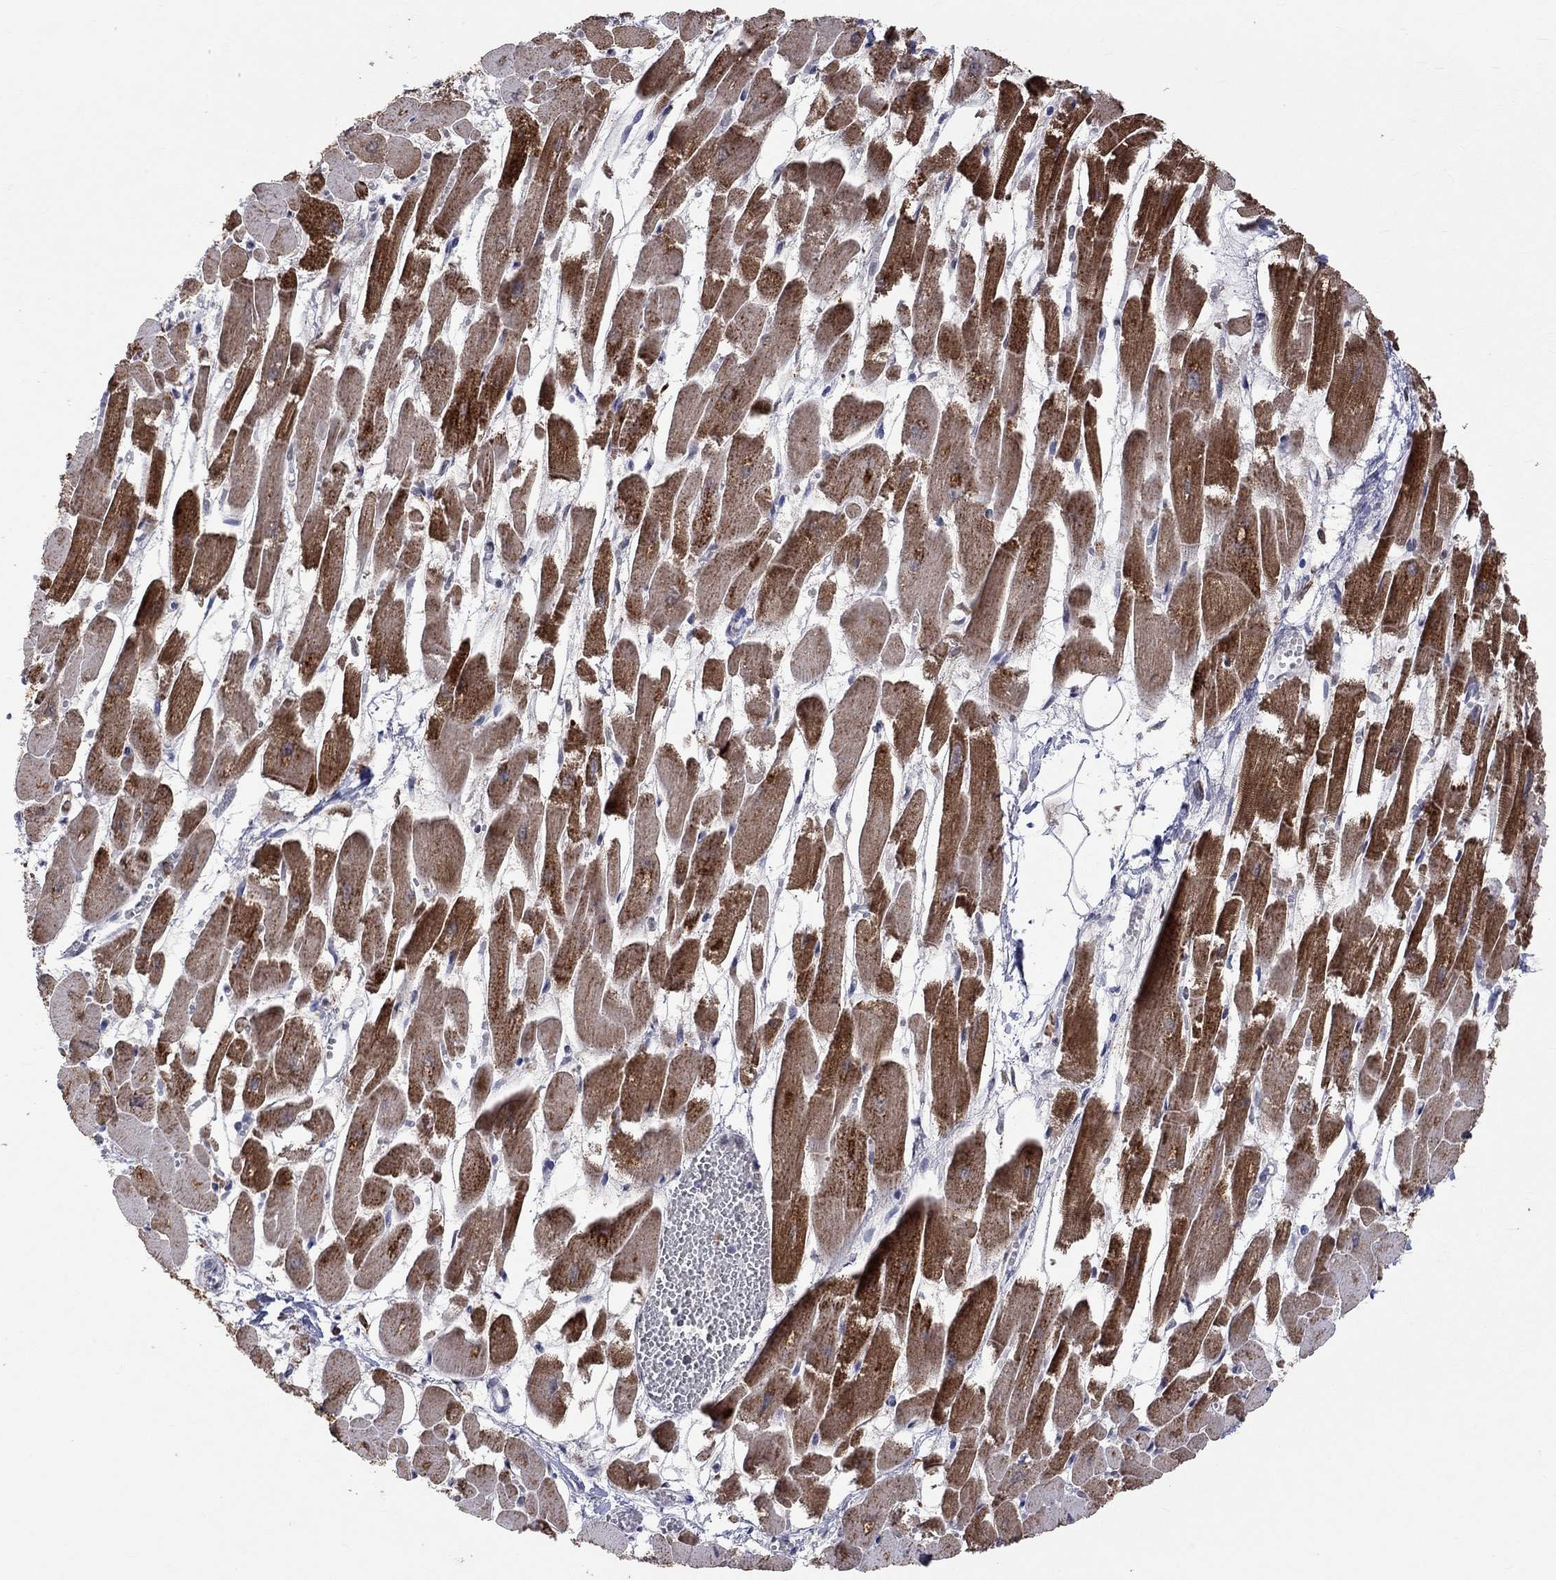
{"staining": {"intensity": "strong", "quantity": "25%-75%", "location": "cytoplasmic/membranous"}, "tissue": "heart muscle", "cell_type": "Cardiomyocytes", "image_type": "normal", "snomed": [{"axis": "morphology", "description": "Normal tissue, NOS"}, {"axis": "topography", "description": "Heart"}], "caption": "Strong cytoplasmic/membranous positivity for a protein is appreciated in approximately 25%-75% of cardiomyocytes of unremarkable heart muscle using immunohistochemistry (IHC).", "gene": "TMEM143", "patient": {"sex": "female", "age": 52}}